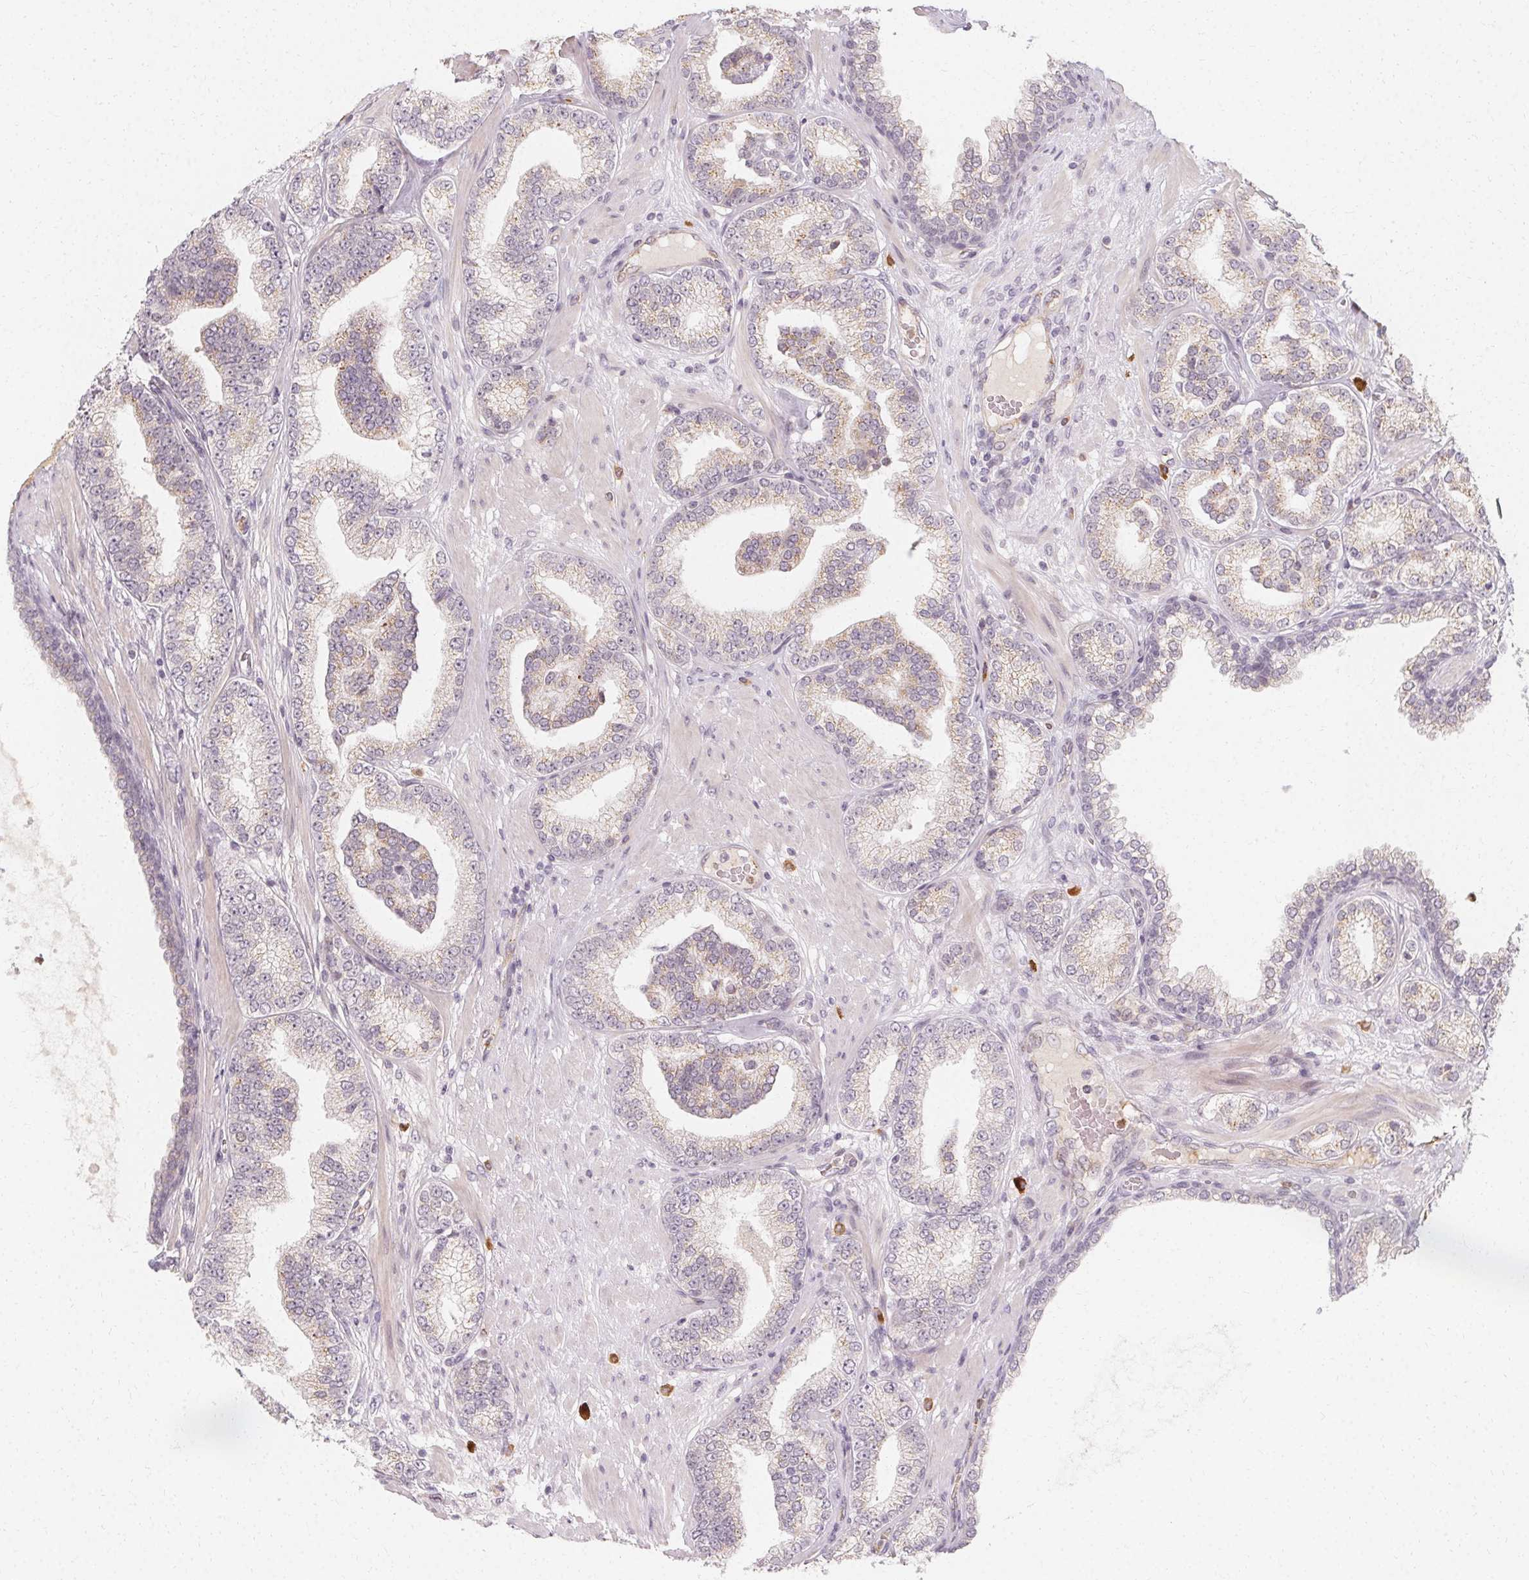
{"staining": {"intensity": "weak", "quantity": "25%-75%", "location": "cytoplasmic/membranous"}, "tissue": "prostate cancer", "cell_type": "Tumor cells", "image_type": "cancer", "snomed": [{"axis": "morphology", "description": "Adenocarcinoma, High grade"}, {"axis": "topography", "description": "Prostate"}], "caption": "Prostate cancer (adenocarcinoma (high-grade)) stained with a protein marker shows weak staining in tumor cells.", "gene": "CLCNKB", "patient": {"sex": "male", "age": 62}}